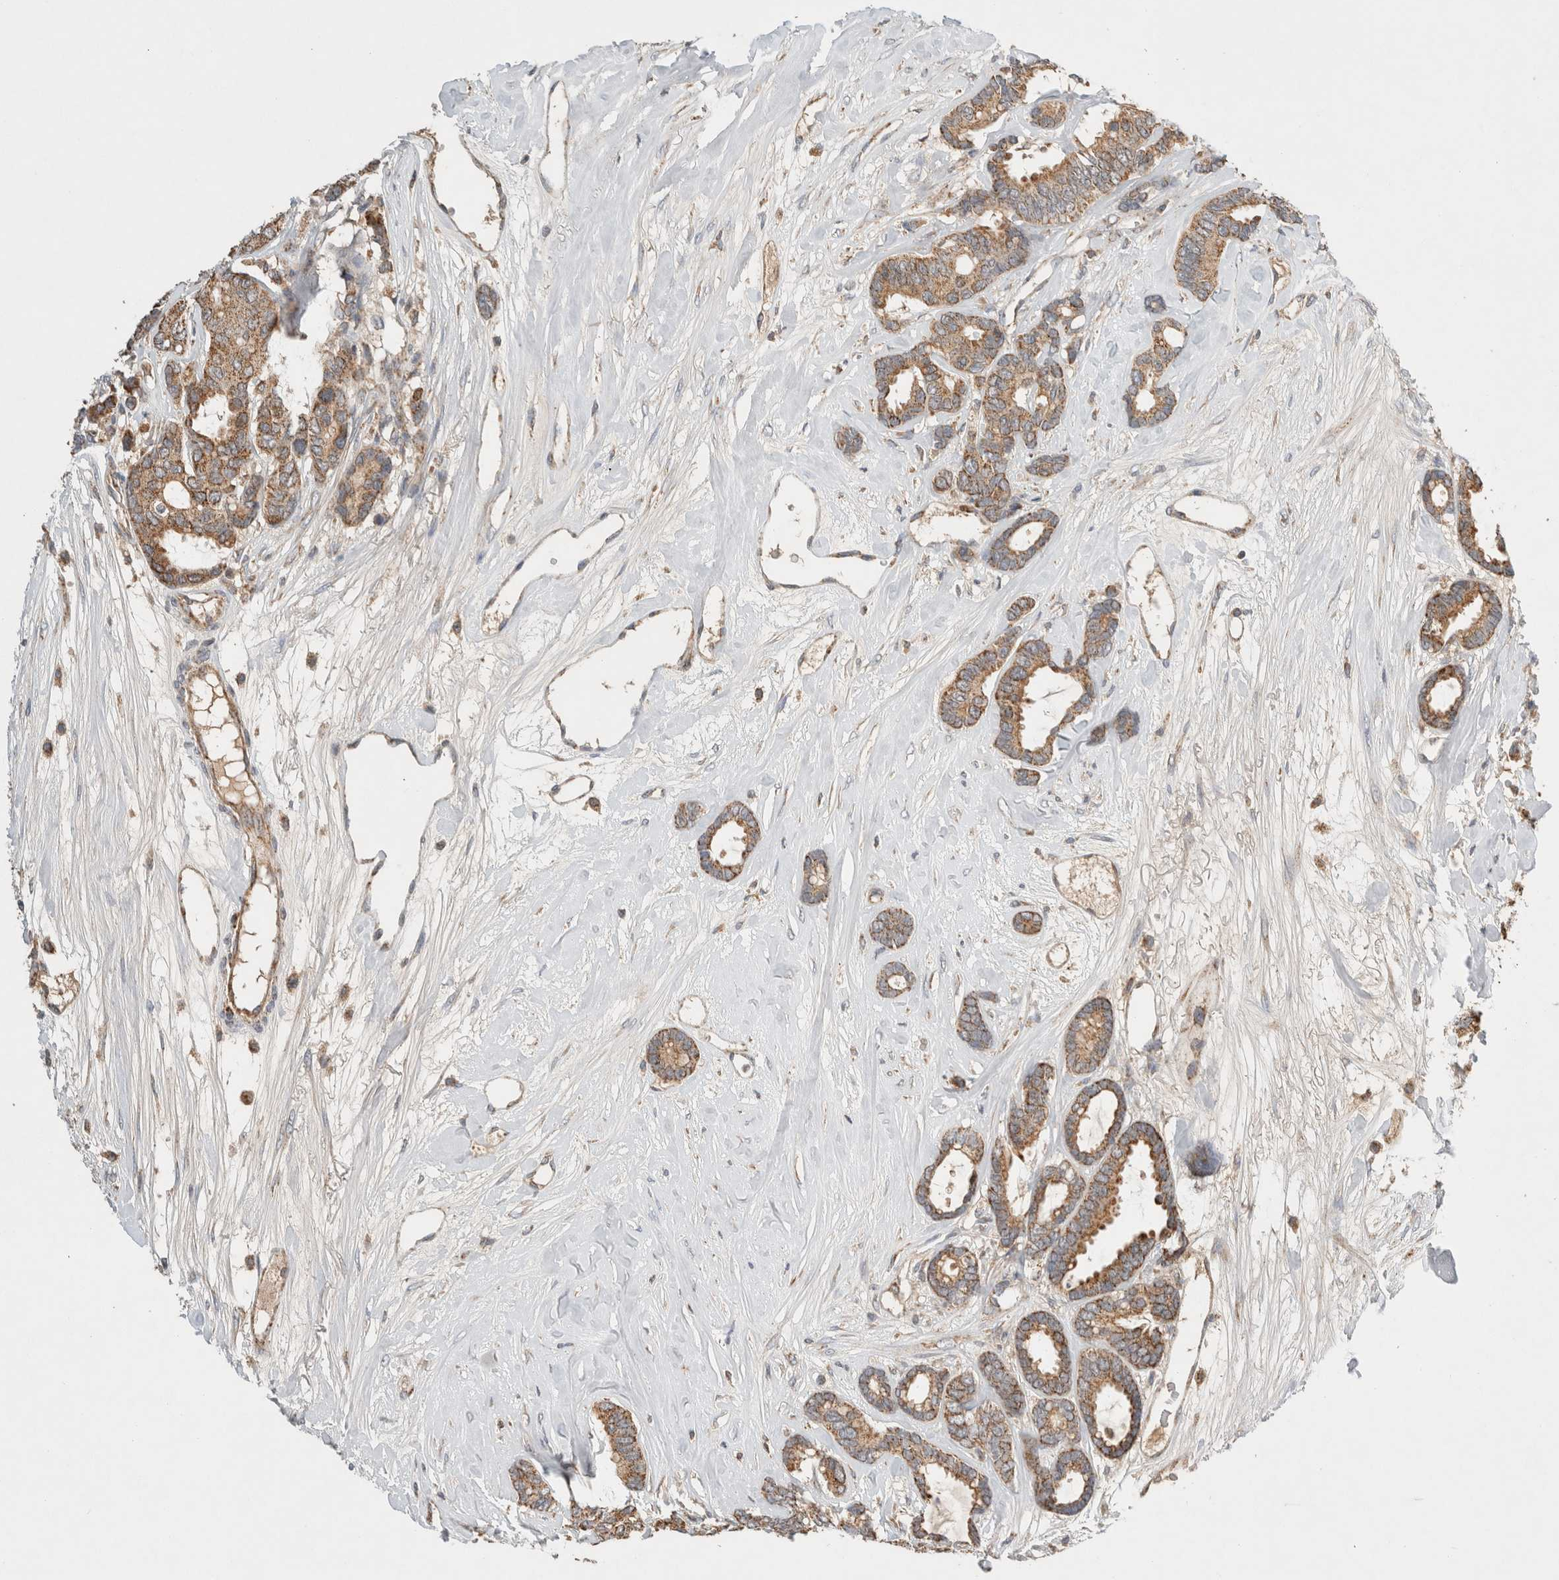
{"staining": {"intensity": "moderate", "quantity": ">75%", "location": "cytoplasmic/membranous"}, "tissue": "breast cancer", "cell_type": "Tumor cells", "image_type": "cancer", "snomed": [{"axis": "morphology", "description": "Duct carcinoma"}, {"axis": "topography", "description": "Breast"}], "caption": "Tumor cells demonstrate medium levels of moderate cytoplasmic/membranous staining in about >75% of cells in human breast cancer (infiltrating ductal carcinoma).", "gene": "AMPD1", "patient": {"sex": "female", "age": 87}}